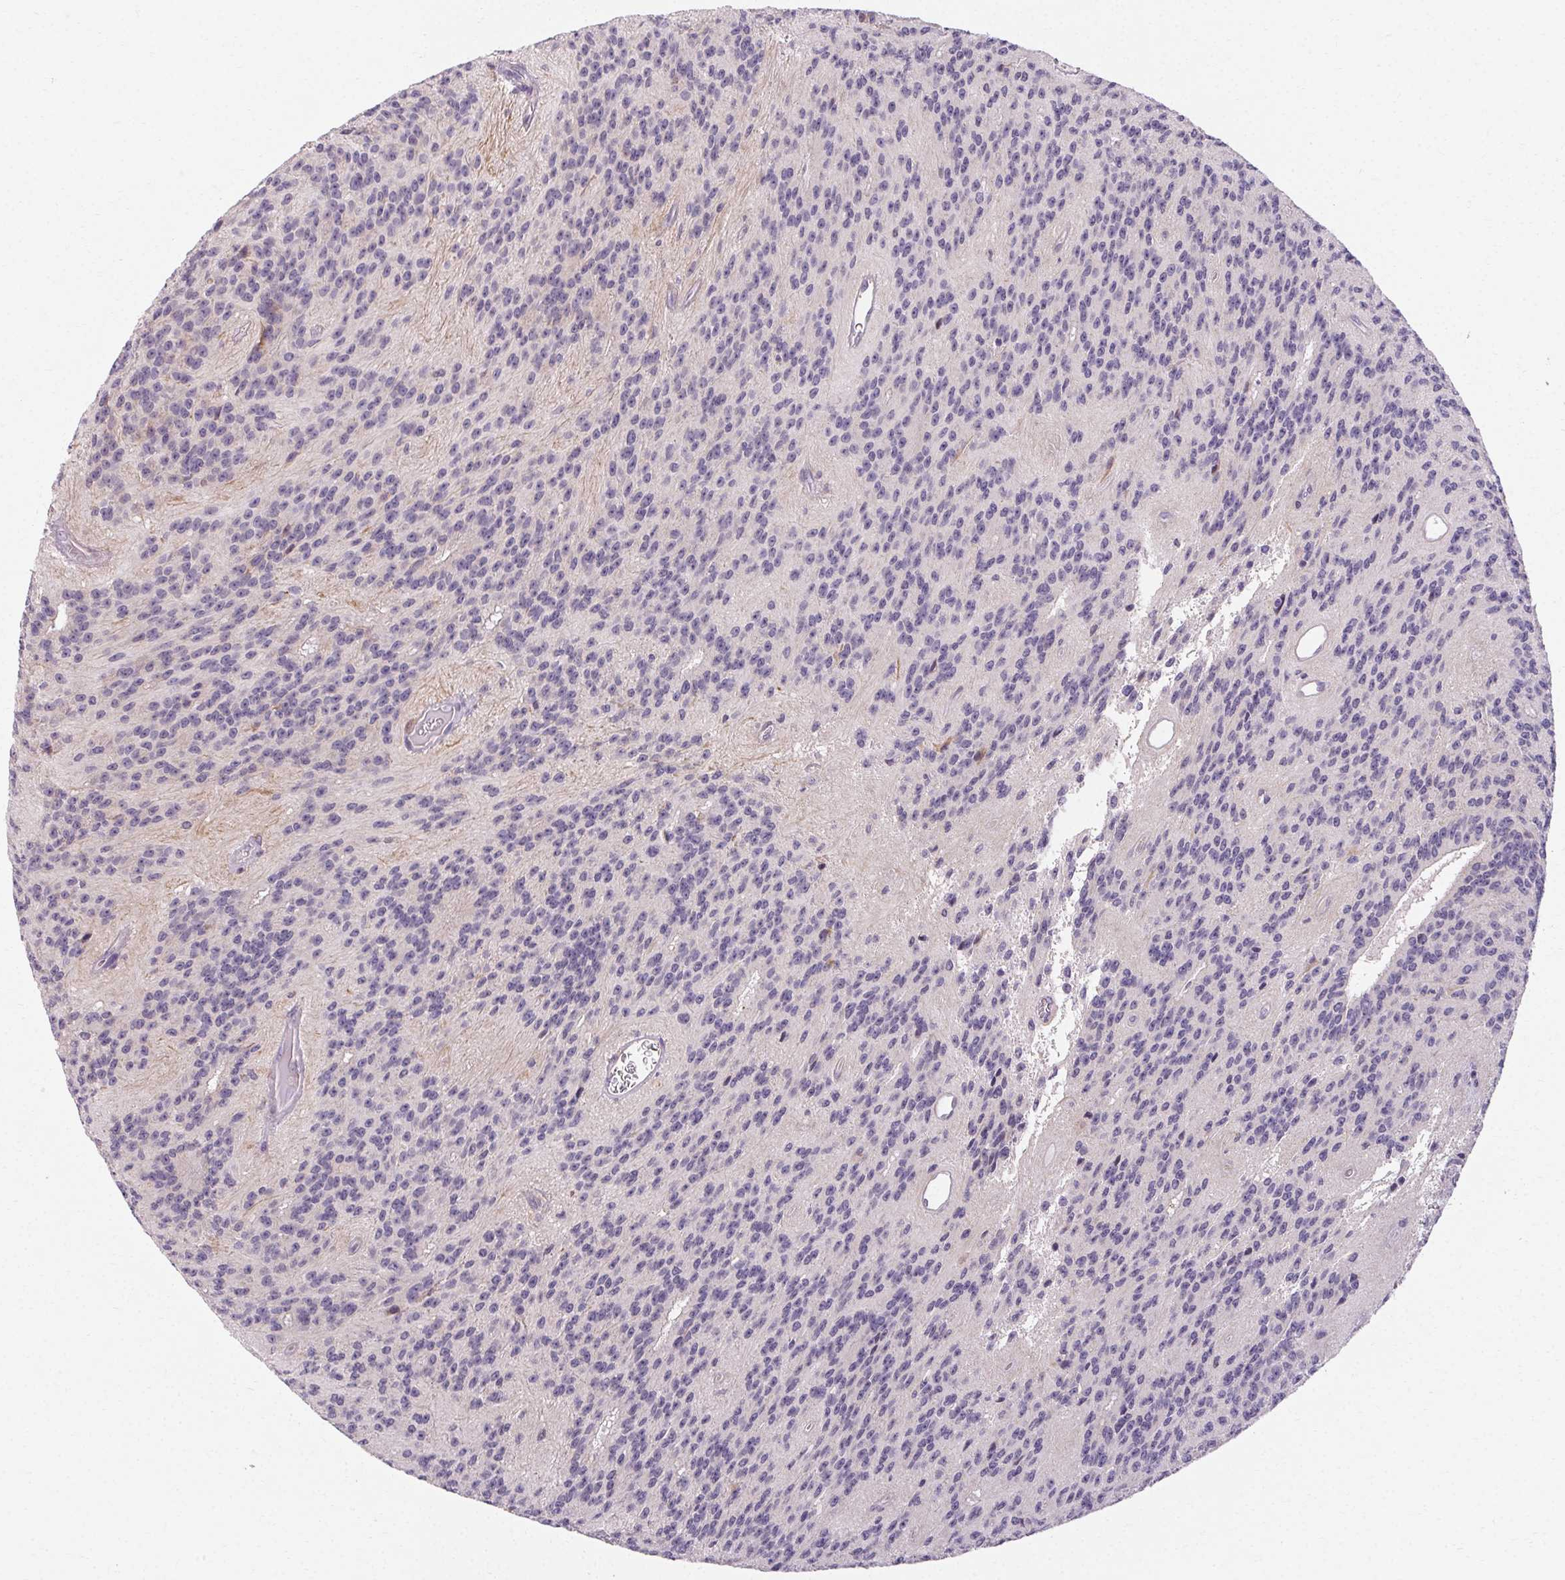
{"staining": {"intensity": "negative", "quantity": "none", "location": "none"}, "tissue": "glioma", "cell_type": "Tumor cells", "image_type": "cancer", "snomed": [{"axis": "morphology", "description": "Glioma, malignant, Low grade"}, {"axis": "topography", "description": "Brain"}], "caption": "This is a micrograph of immunohistochemistry (IHC) staining of glioma, which shows no positivity in tumor cells. (IHC, brightfield microscopy, high magnification).", "gene": "TMEM52B", "patient": {"sex": "male", "age": 31}}